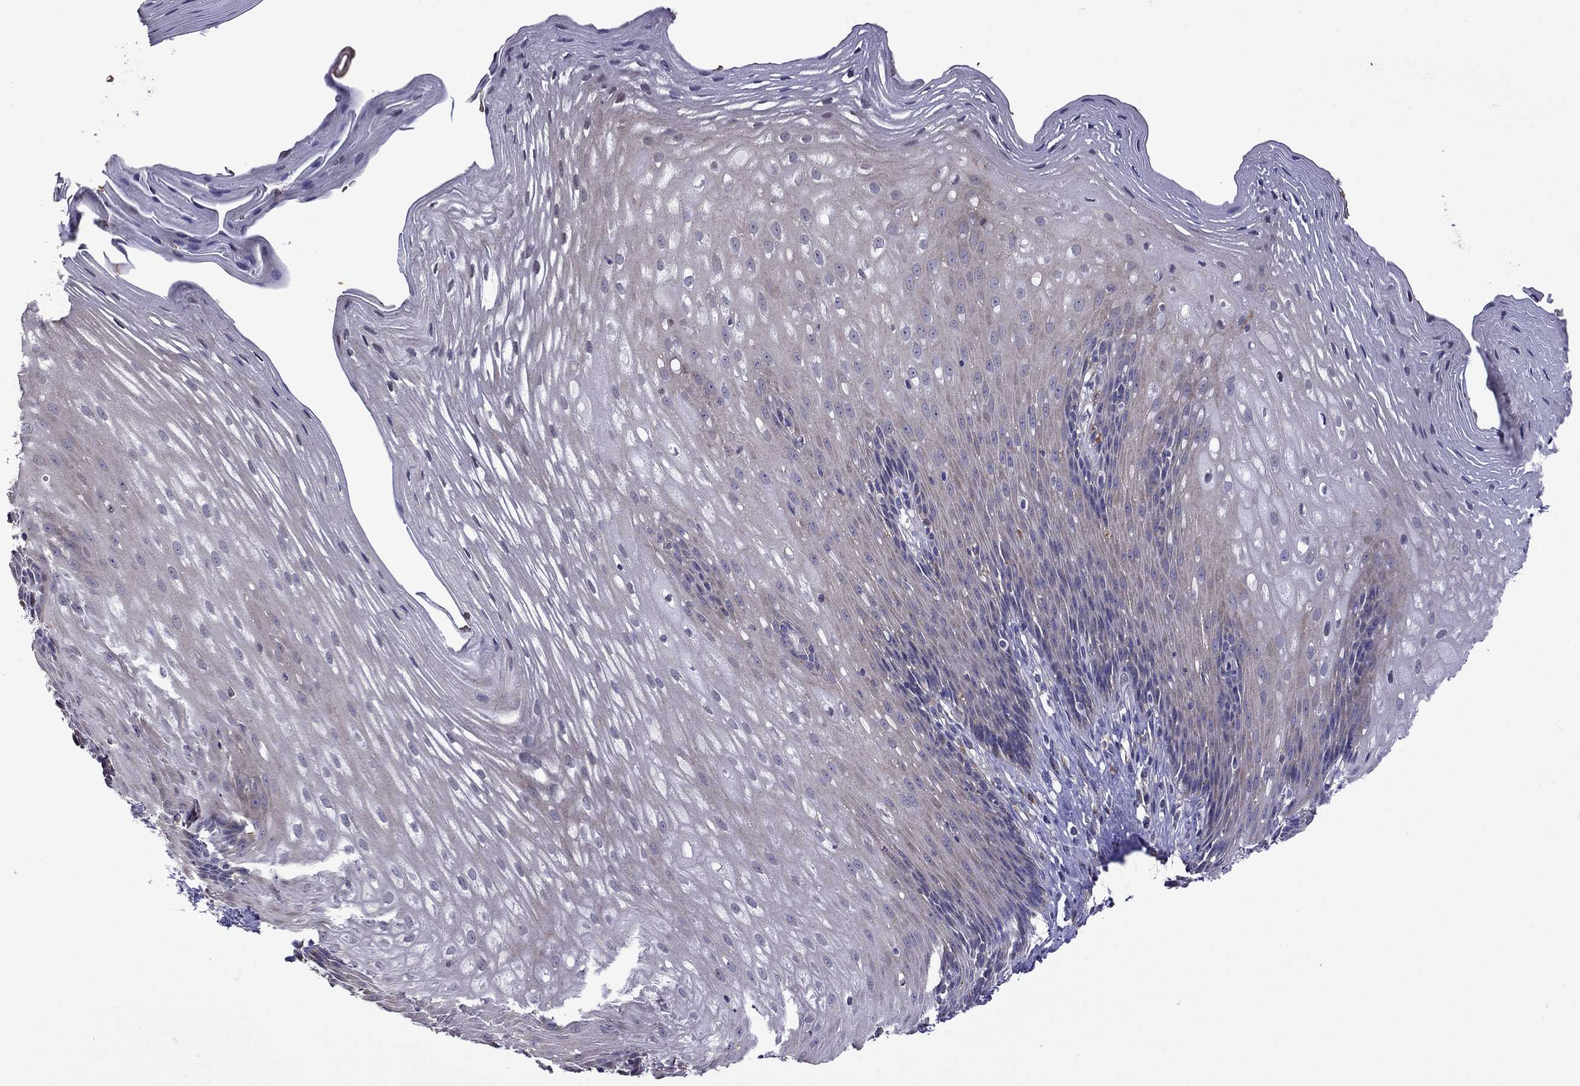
{"staining": {"intensity": "moderate", "quantity": "<25%", "location": "cytoplasmic/membranous"}, "tissue": "esophagus", "cell_type": "Squamous epithelial cells", "image_type": "normal", "snomed": [{"axis": "morphology", "description": "Normal tissue, NOS"}, {"axis": "topography", "description": "Esophagus"}], "caption": "Moderate cytoplasmic/membranous protein staining is seen in approximately <25% of squamous epithelial cells in esophagus.", "gene": "ADAM28", "patient": {"sex": "male", "age": 76}}